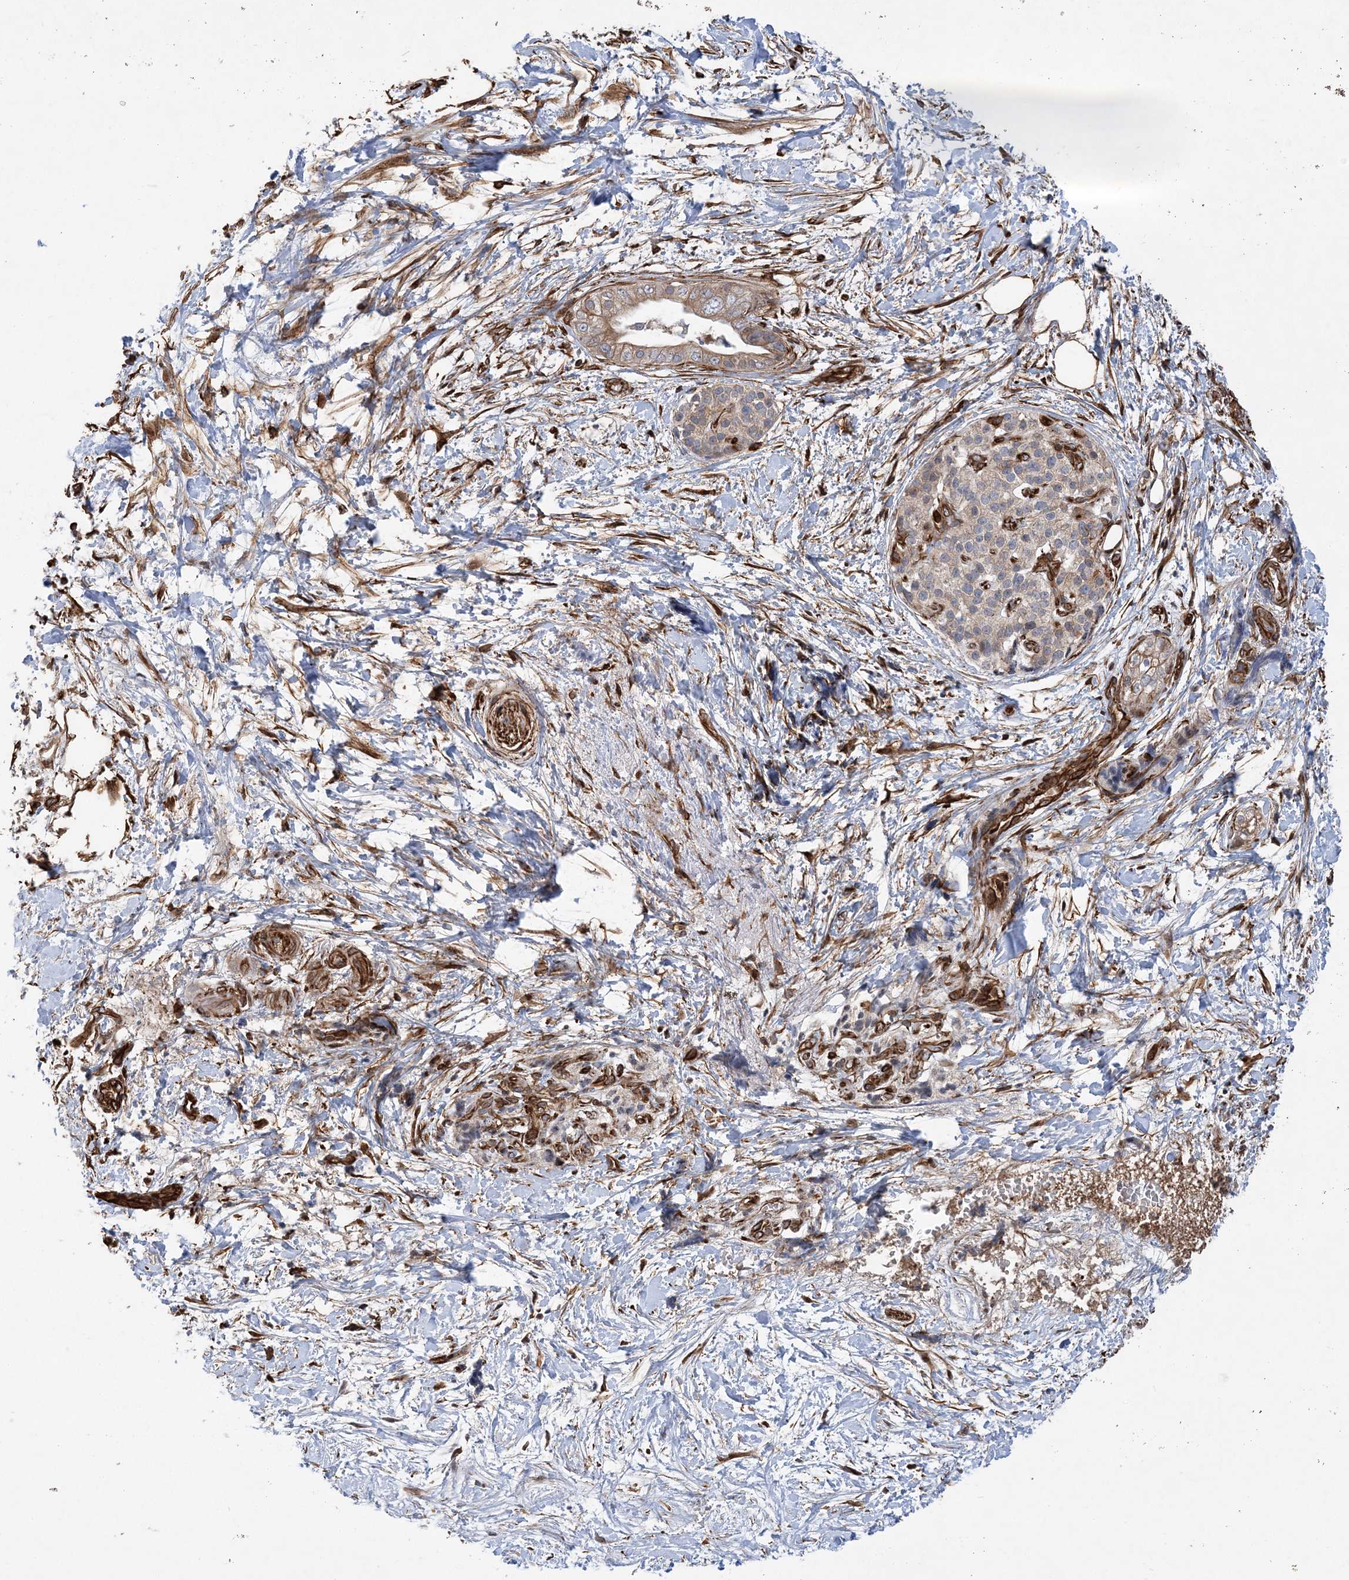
{"staining": {"intensity": "moderate", "quantity": ">75%", "location": "cytoplasmic/membranous"}, "tissue": "pancreatic cancer", "cell_type": "Tumor cells", "image_type": "cancer", "snomed": [{"axis": "morphology", "description": "Adenocarcinoma, NOS"}, {"axis": "topography", "description": "Pancreas"}], "caption": "DAB (3,3'-diaminobenzidine) immunohistochemical staining of pancreatic cancer exhibits moderate cytoplasmic/membranous protein positivity in about >75% of tumor cells.", "gene": "FAM114A2", "patient": {"sex": "male", "age": 68}}